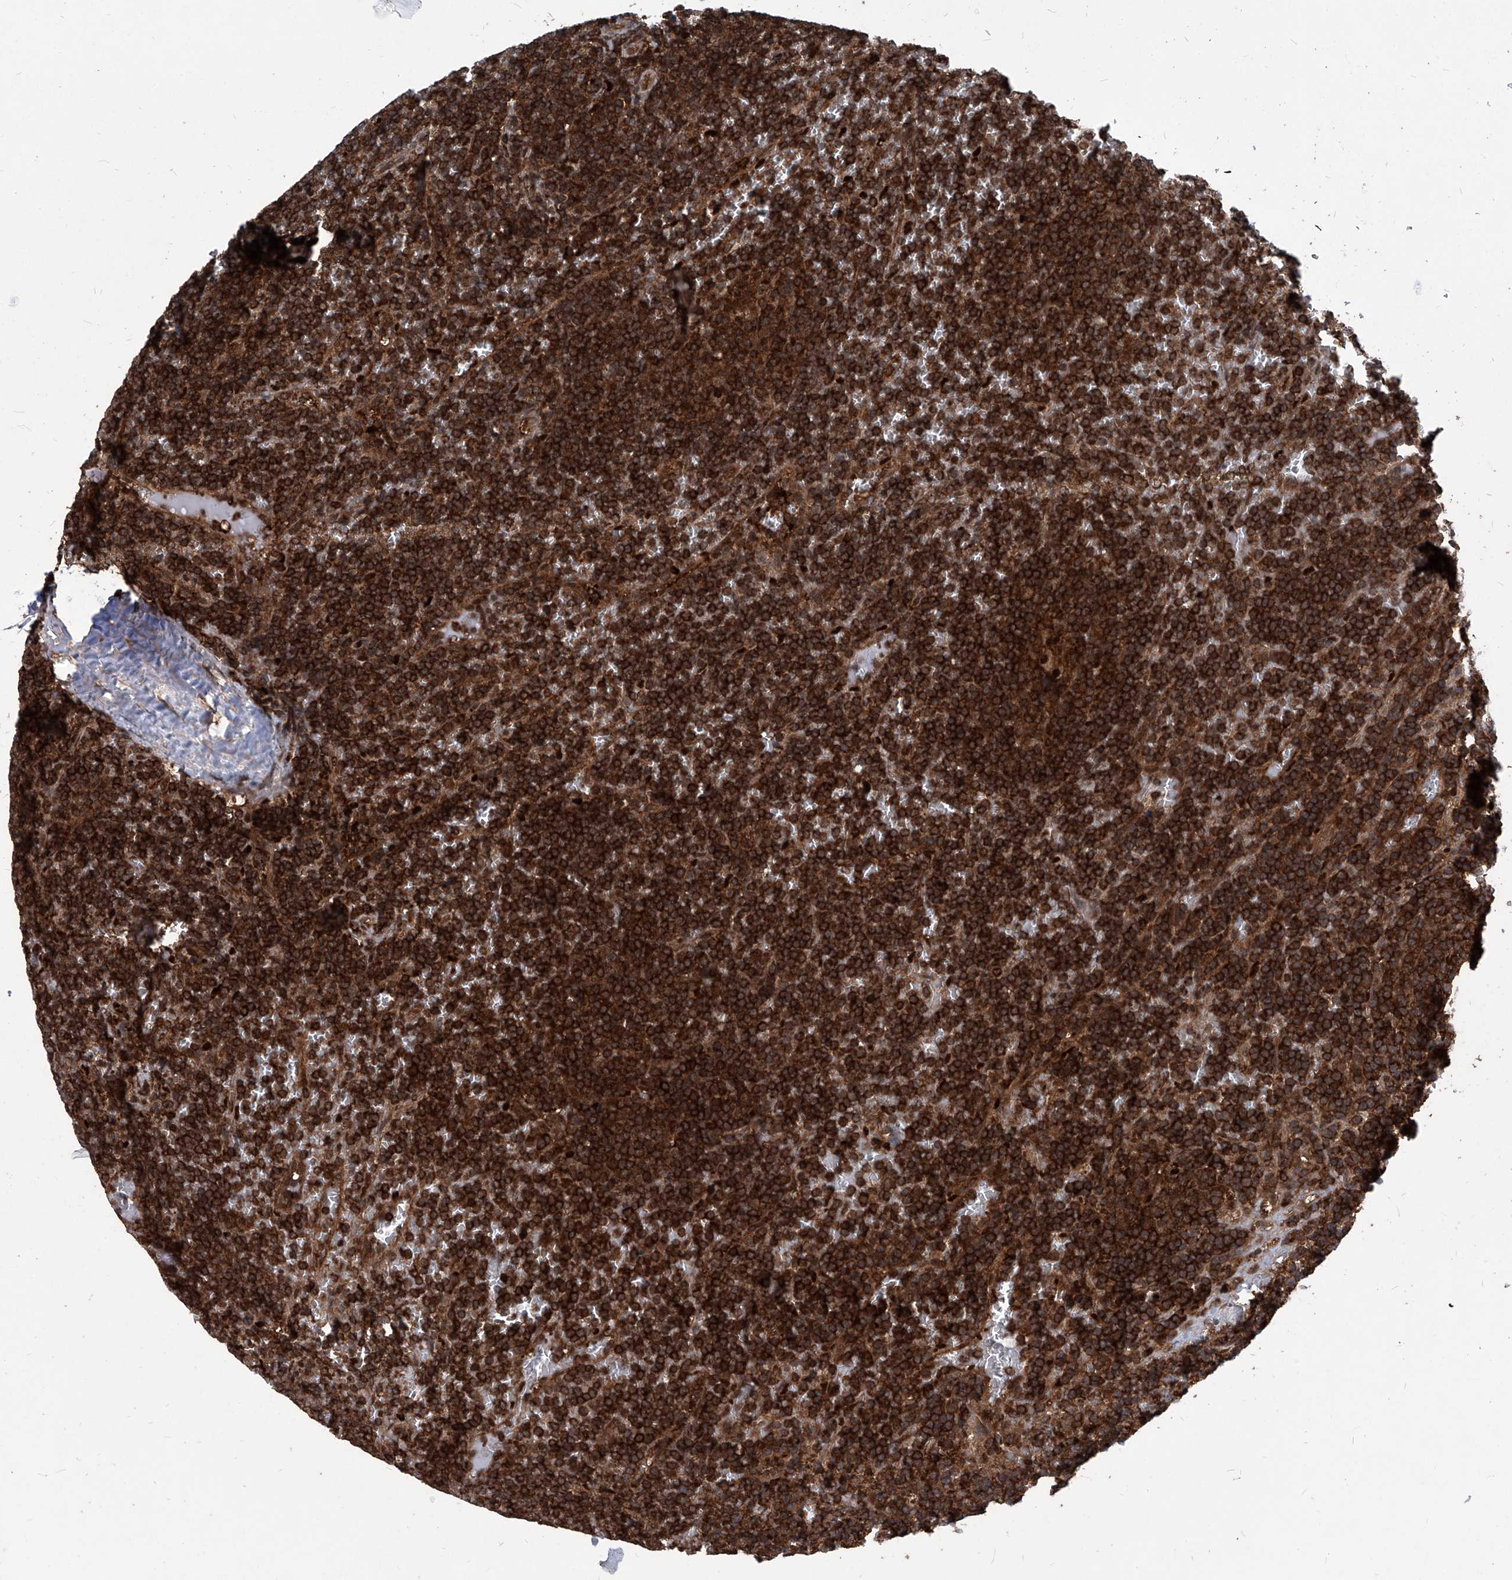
{"staining": {"intensity": "strong", "quantity": ">75%", "location": "cytoplasmic/membranous"}, "tissue": "lymphoma", "cell_type": "Tumor cells", "image_type": "cancer", "snomed": [{"axis": "morphology", "description": "Malignant lymphoma, non-Hodgkin's type, Low grade"}, {"axis": "topography", "description": "Spleen"}], "caption": "A brown stain labels strong cytoplasmic/membranous positivity of a protein in human lymphoma tumor cells. (brown staining indicates protein expression, while blue staining denotes nuclei).", "gene": "PSMB1", "patient": {"sex": "female", "age": 19}}